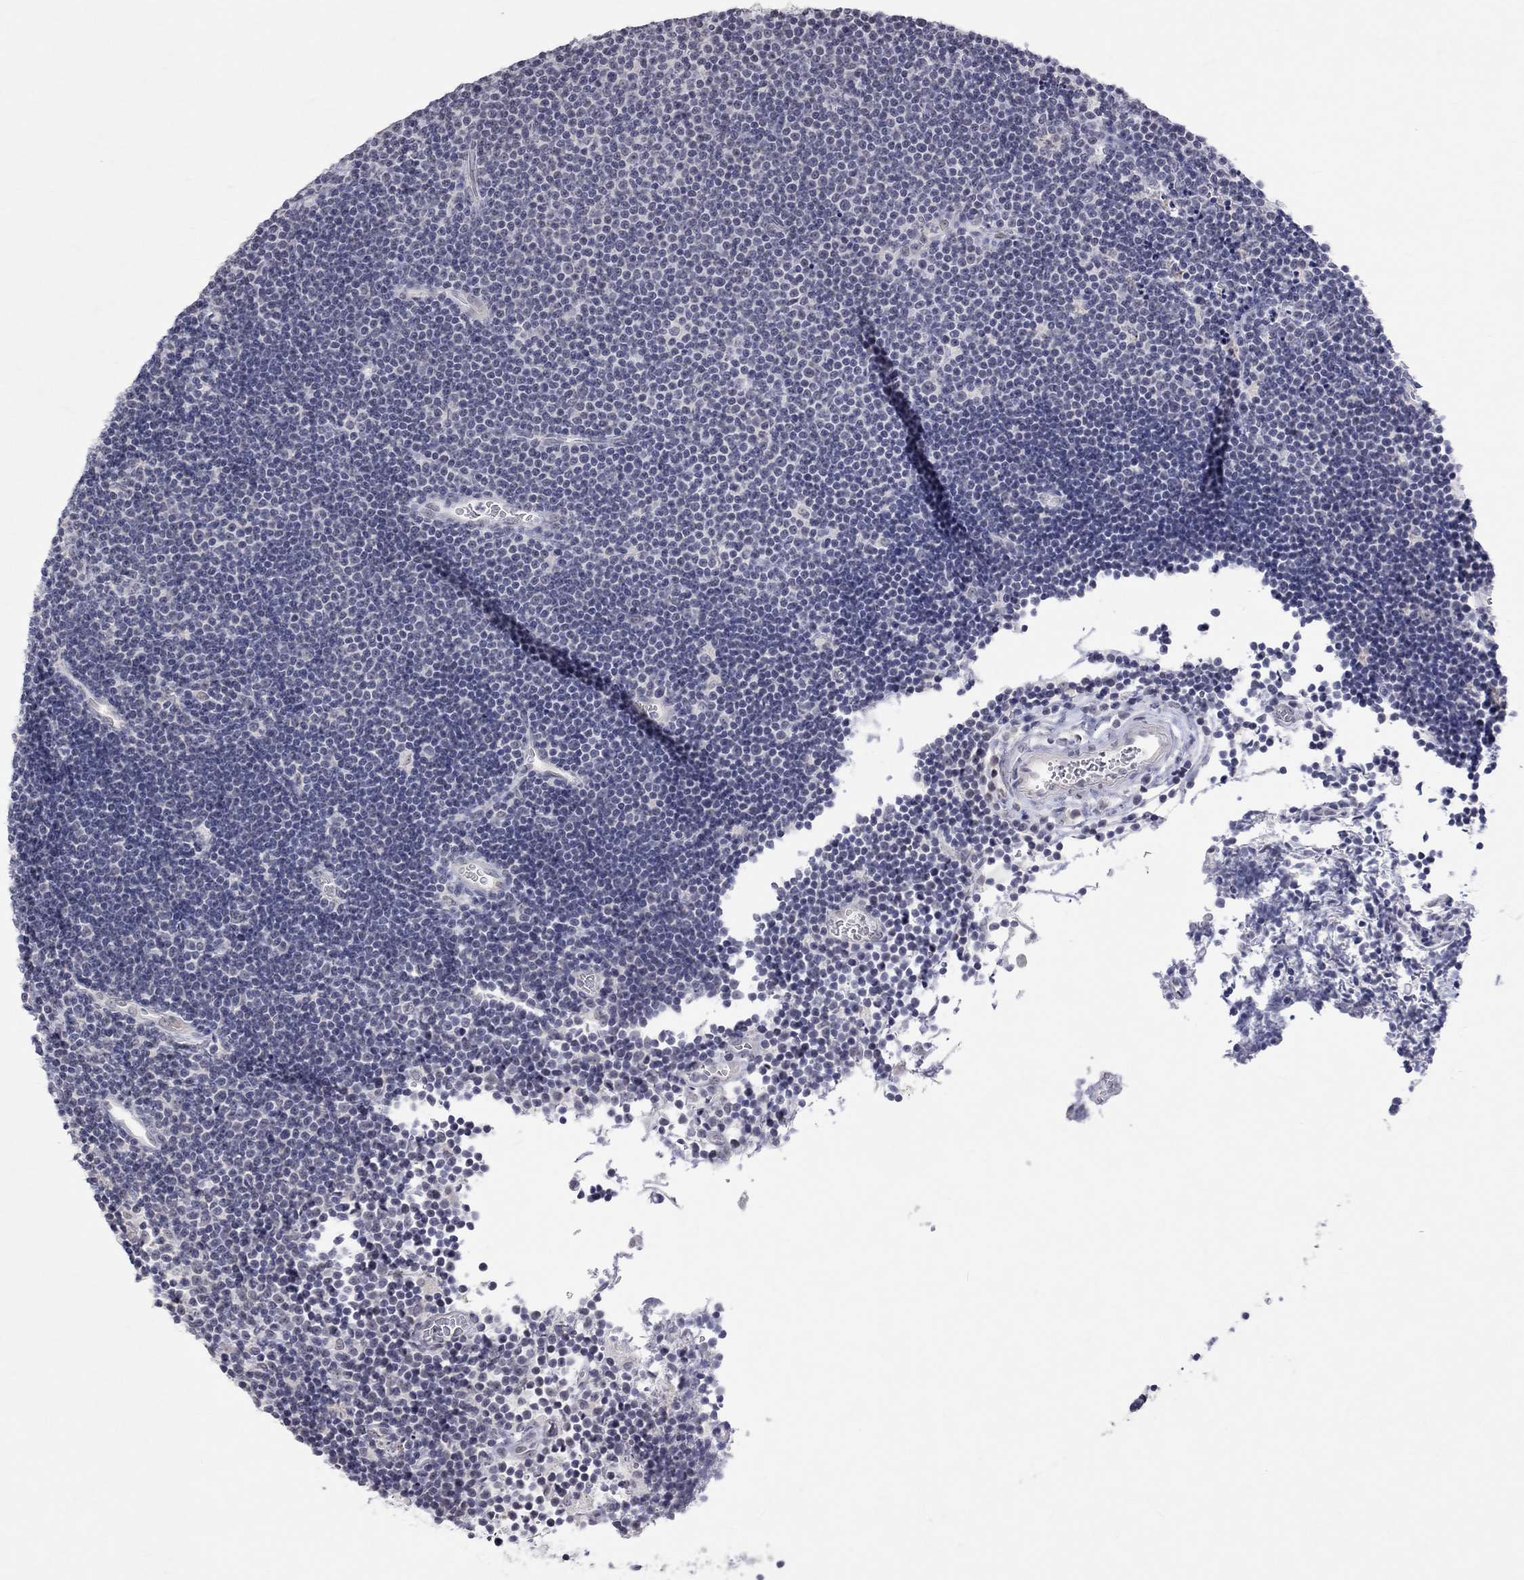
{"staining": {"intensity": "negative", "quantity": "none", "location": "none"}, "tissue": "lymphoma", "cell_type": "Tumor cells", "image_type": "cancer", "snomed": [{"axis": "morphology", "description": "Malignant lymphoma, non-Hodgkin's type, Low grade"}, {"axis": "topography", "description": "Brain"}], "caption": "Protein analysis of low-grade malignant lymphoma, non-Hodgkin's type displays no significant expression in tumor cells.", "gene": "TMEM143", "patient": {"sex": "female", "age": 66}}